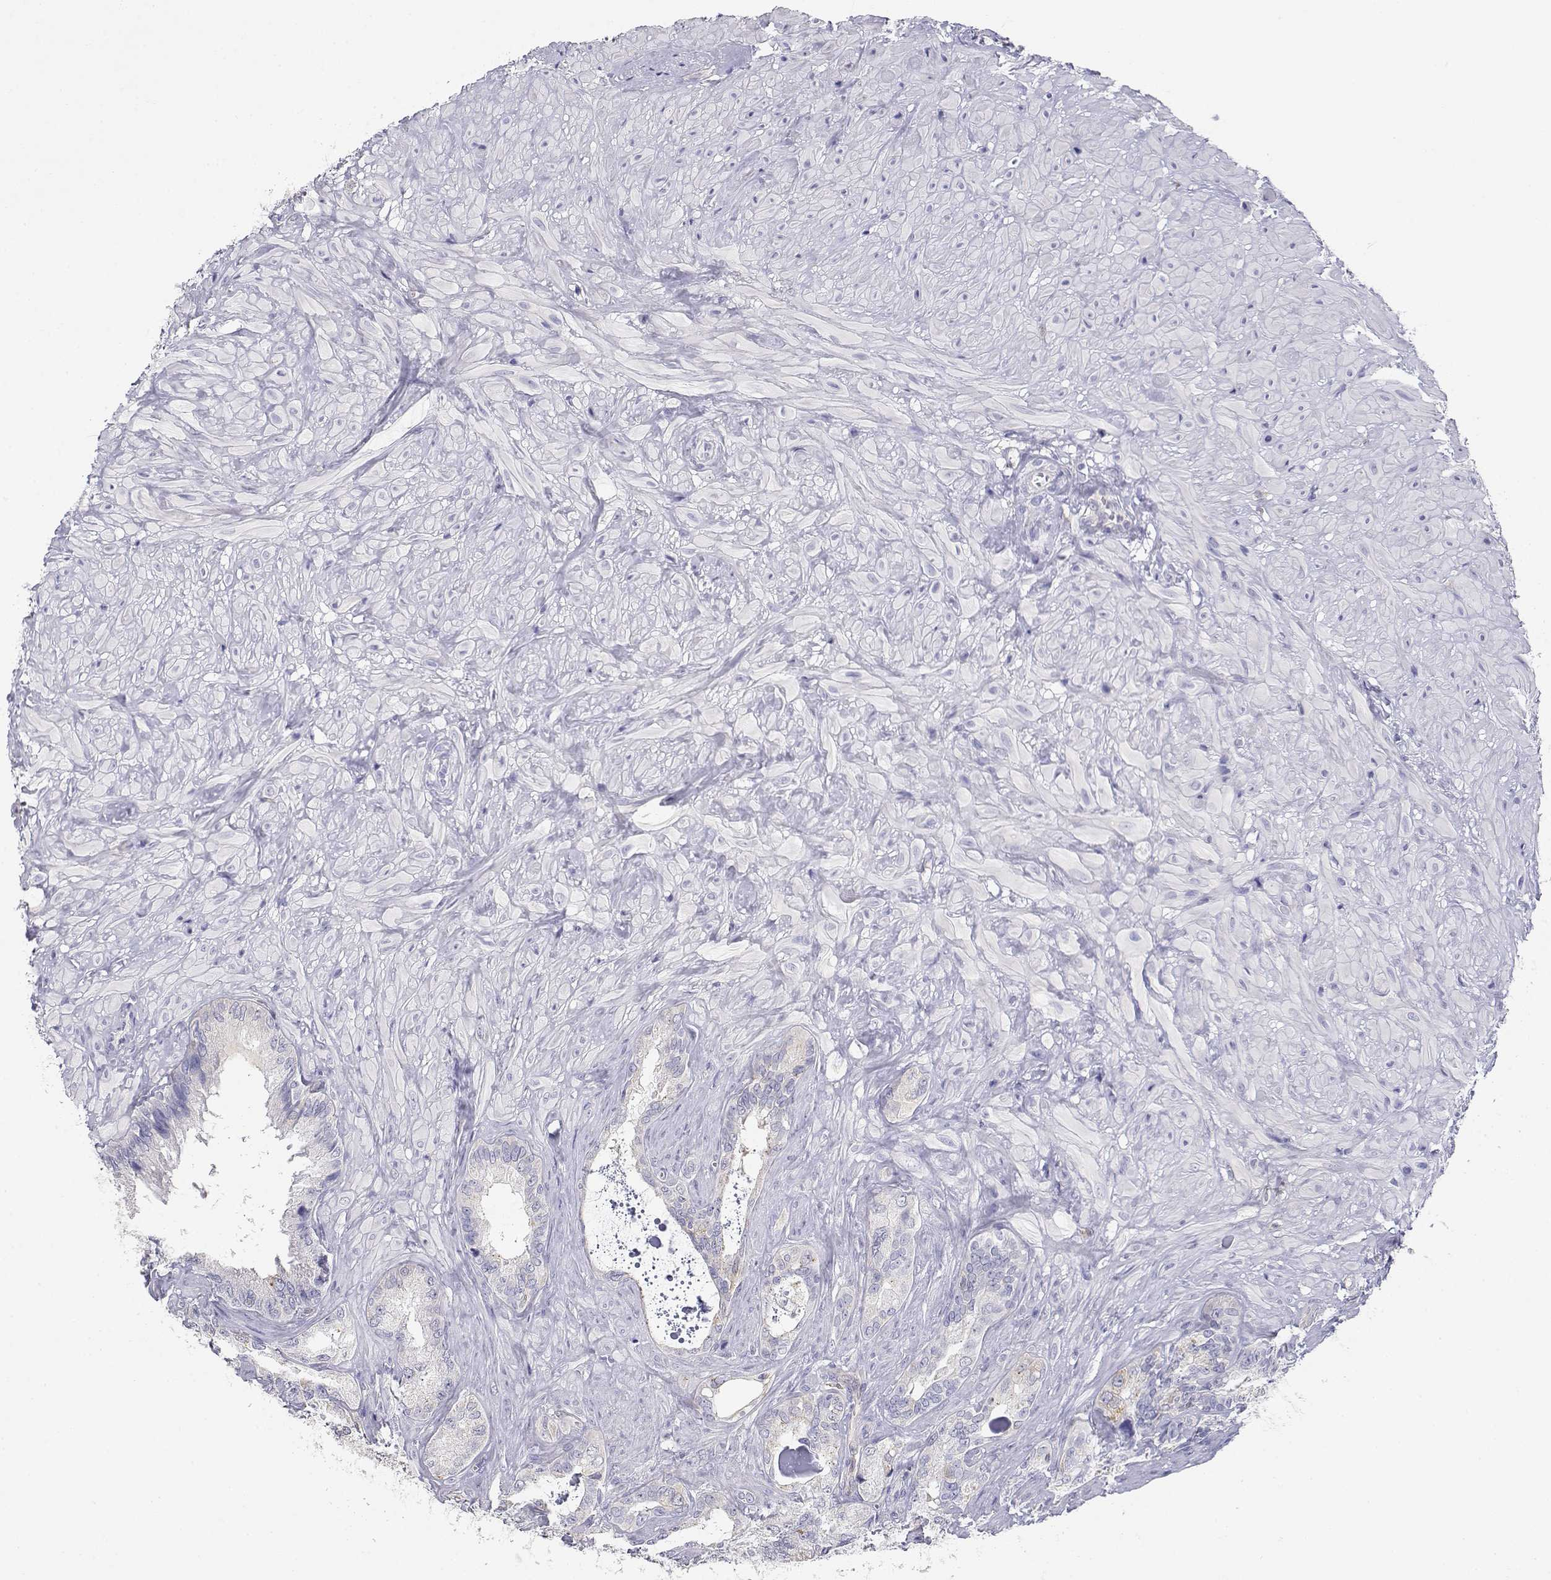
{"staining": {"intensity": "negative", "quantity": "none", "location": "none"}, "tissue": "seminal vesicle", "cell_type": "Glandular cells", "image_type": "normal", "snomed": [{"axis": "morphology", "description": "Normal tissue, NOS"}, {"axis": "topography", "description": "Seminal veicle"}], "caption": "A high-resolution micrograph shows immunohistochemistry staining of unremarkable seminal vesicle, which exhibits no significant positivity in glandular cells. The staining is performed using DAB (3,3'-diaminobenzidine) brown chromogen with nuclei counter-stained in using hematoxylin.", "gene": "ADA", "patient": {"sex": "male", "age": 72}}